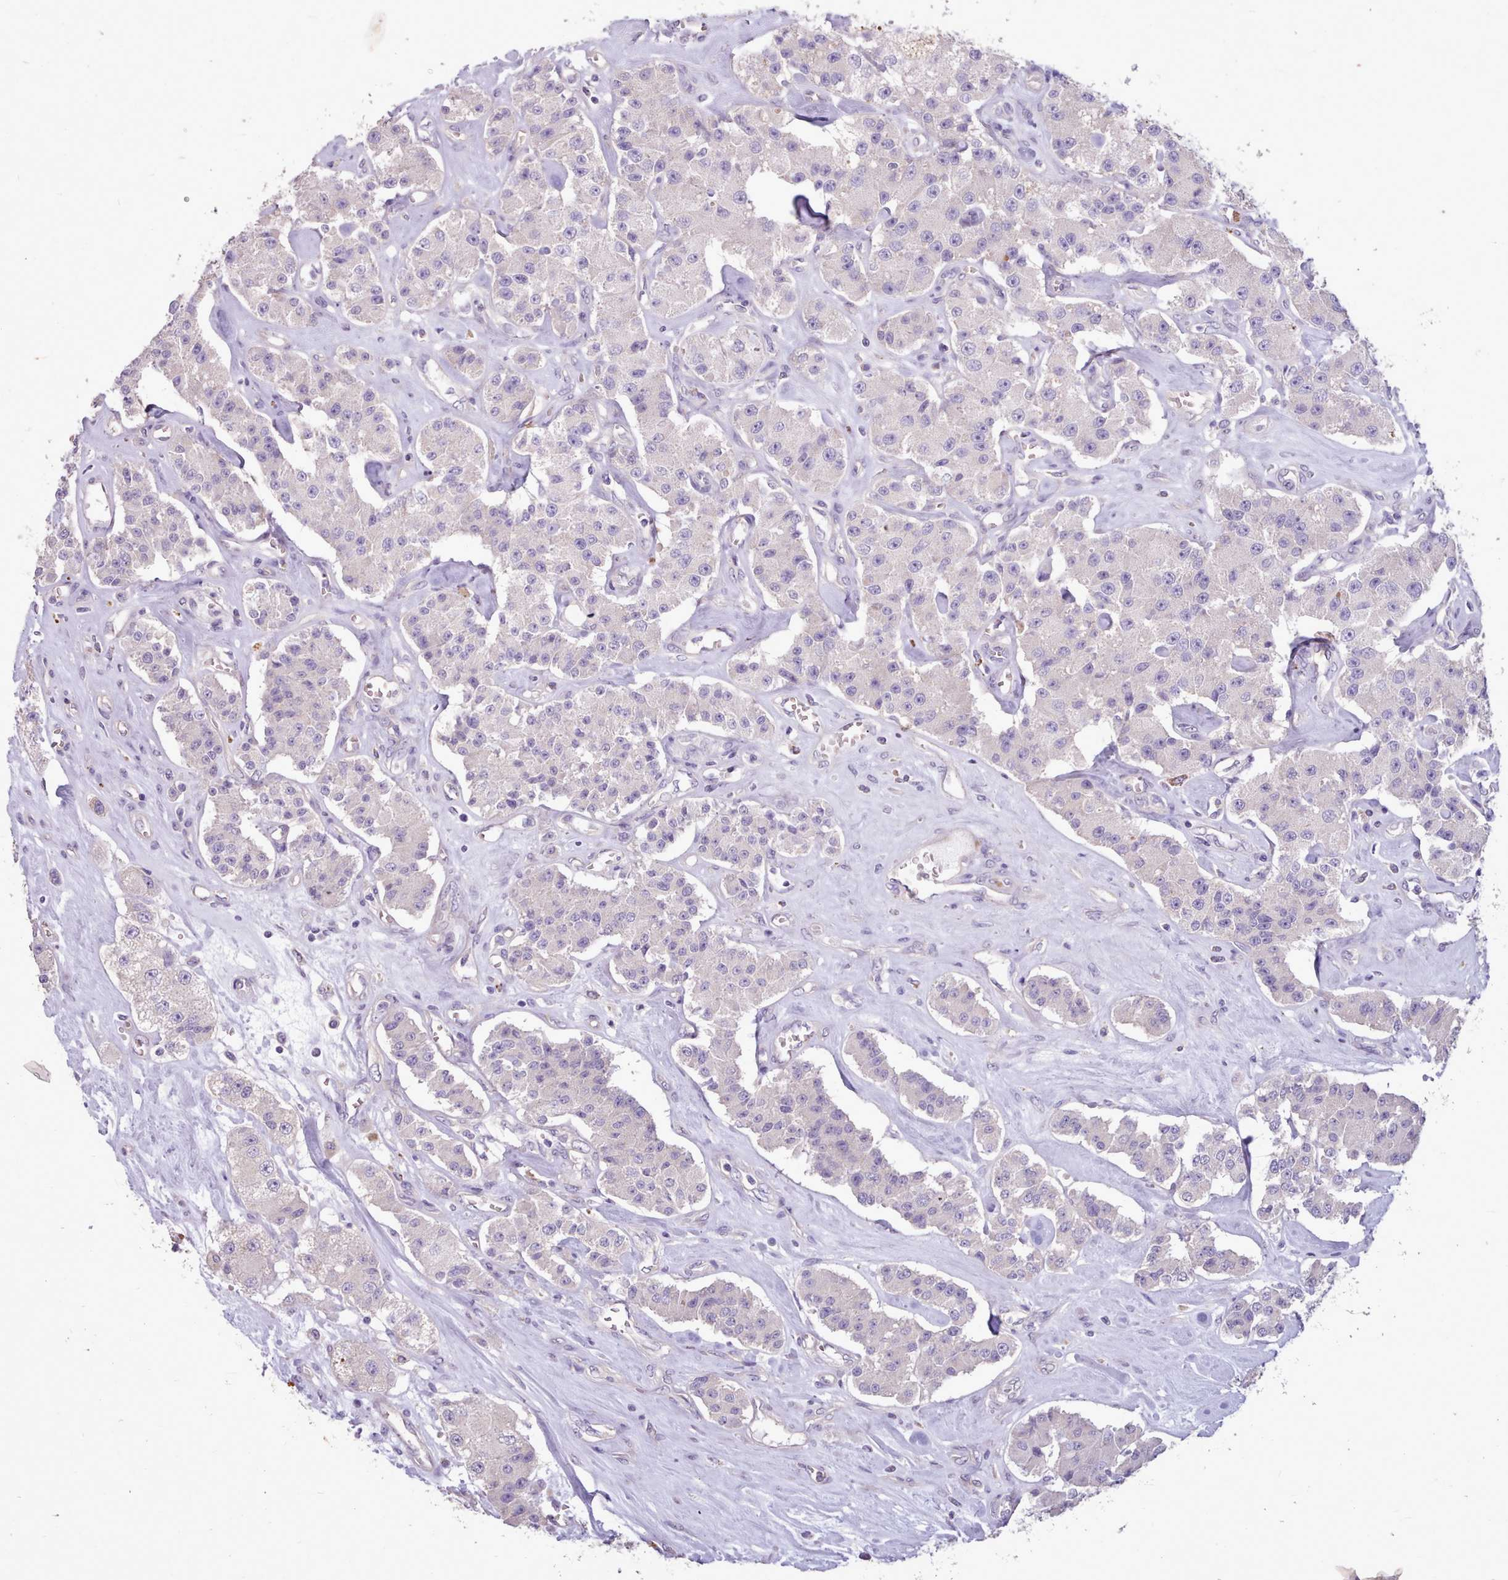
{"staining": {"intensity": "negative", "quantity": "none", "location": "none"}, "tissue": "carcinoid", "cell_type": "Tumor cells", "image_type": "cancer", "snomed": [{"axis": "morphology", "description": "Carcinoid, malignant, NOS"}, {"axis": "topography", "description": "Pancreas"}], "caption": "Protein analysis of carcinoid (malignant) shows no significant positivity in tumor cells.", "gene": "ZNF607", "patient": {"sex": "male", "age": 41}}